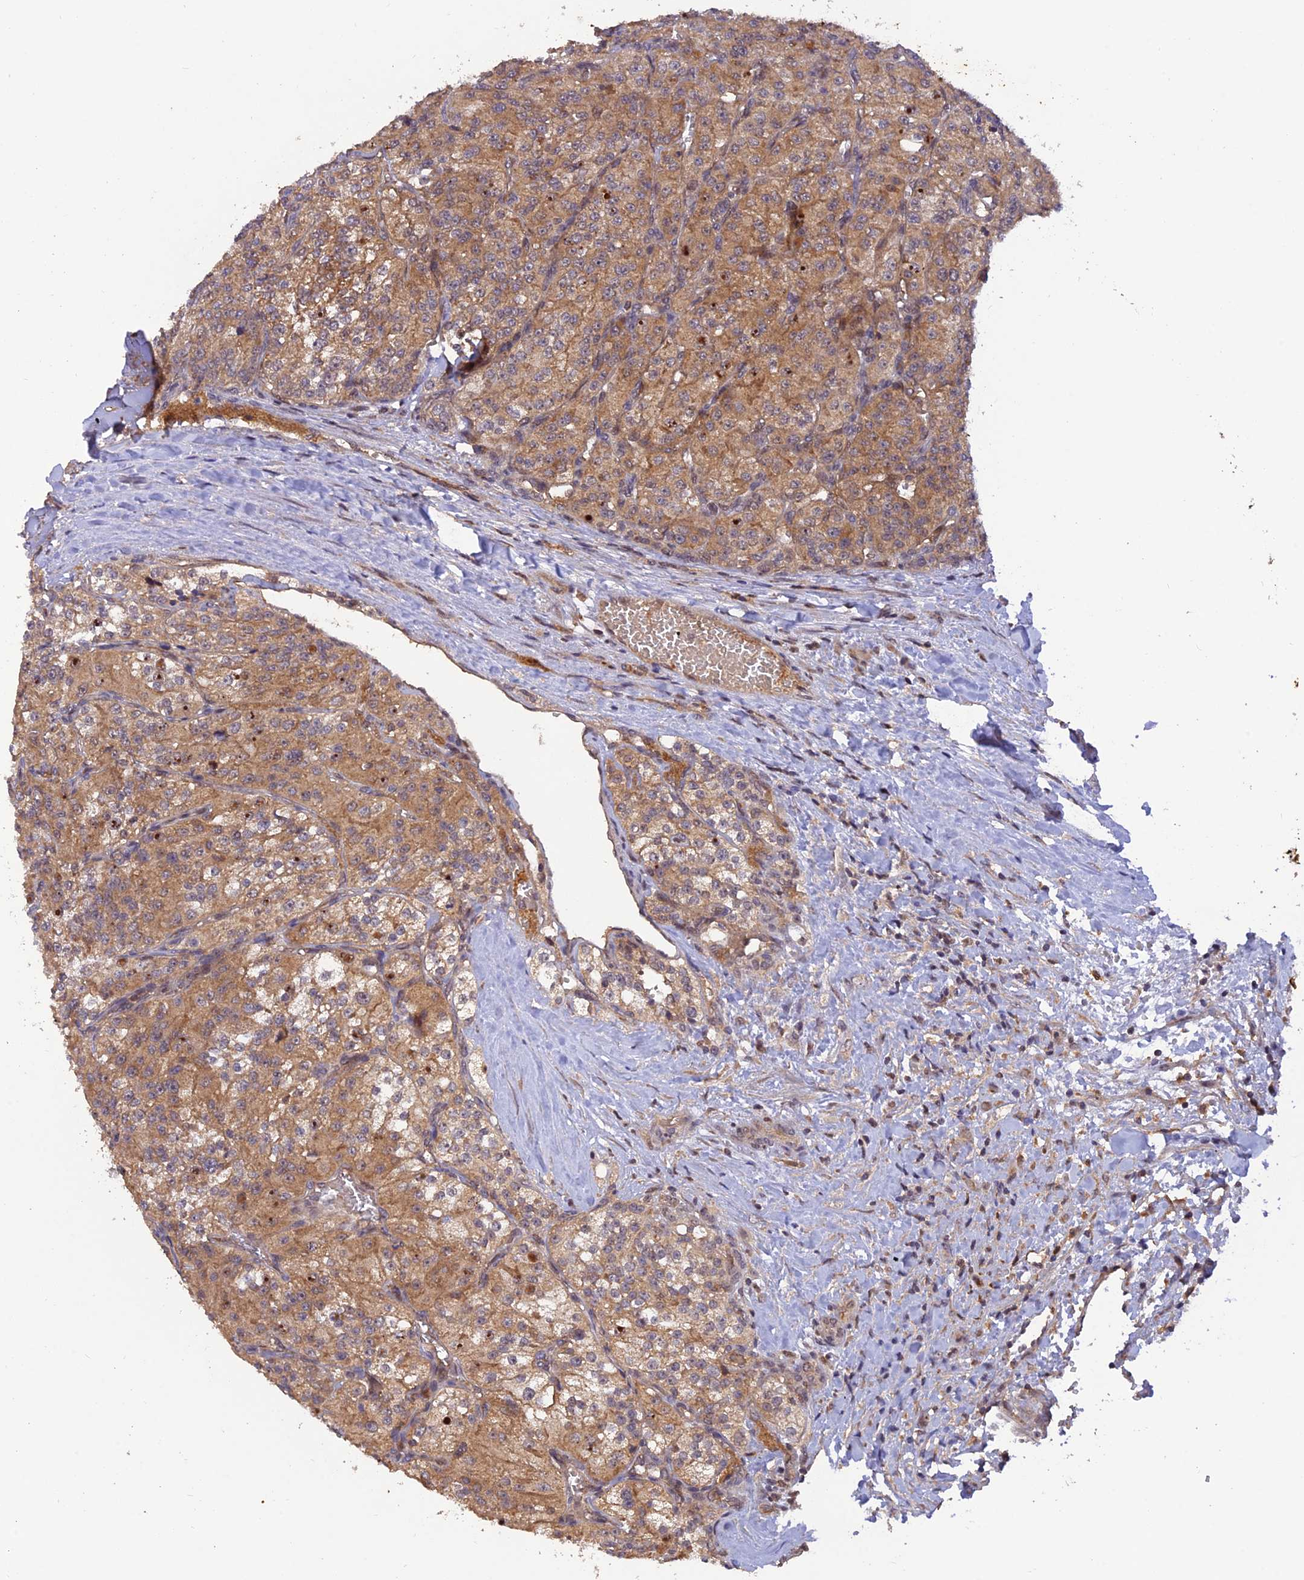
{"staining": {"intensity": "moderate", "quantity": ">75%", "location": "cytoplasmic/membranous"}, "tissue": "renal cancer", "cell_type": "Tumor cells", "image_type": "cancer", "snomed": [{"axis": "morphology", "description": "Adenocarcinoma, NOS"}, {"axis": "topography", "description": "Kidney"}], "caption": "Immunohistochemical staining of human renal cancer shows medium levels of moderate cytoplasmic/membranous protein positivity in approximately >75% of tumor cells.", "gene": "REV1", "patient": {"sex": "female", "age": 63}}